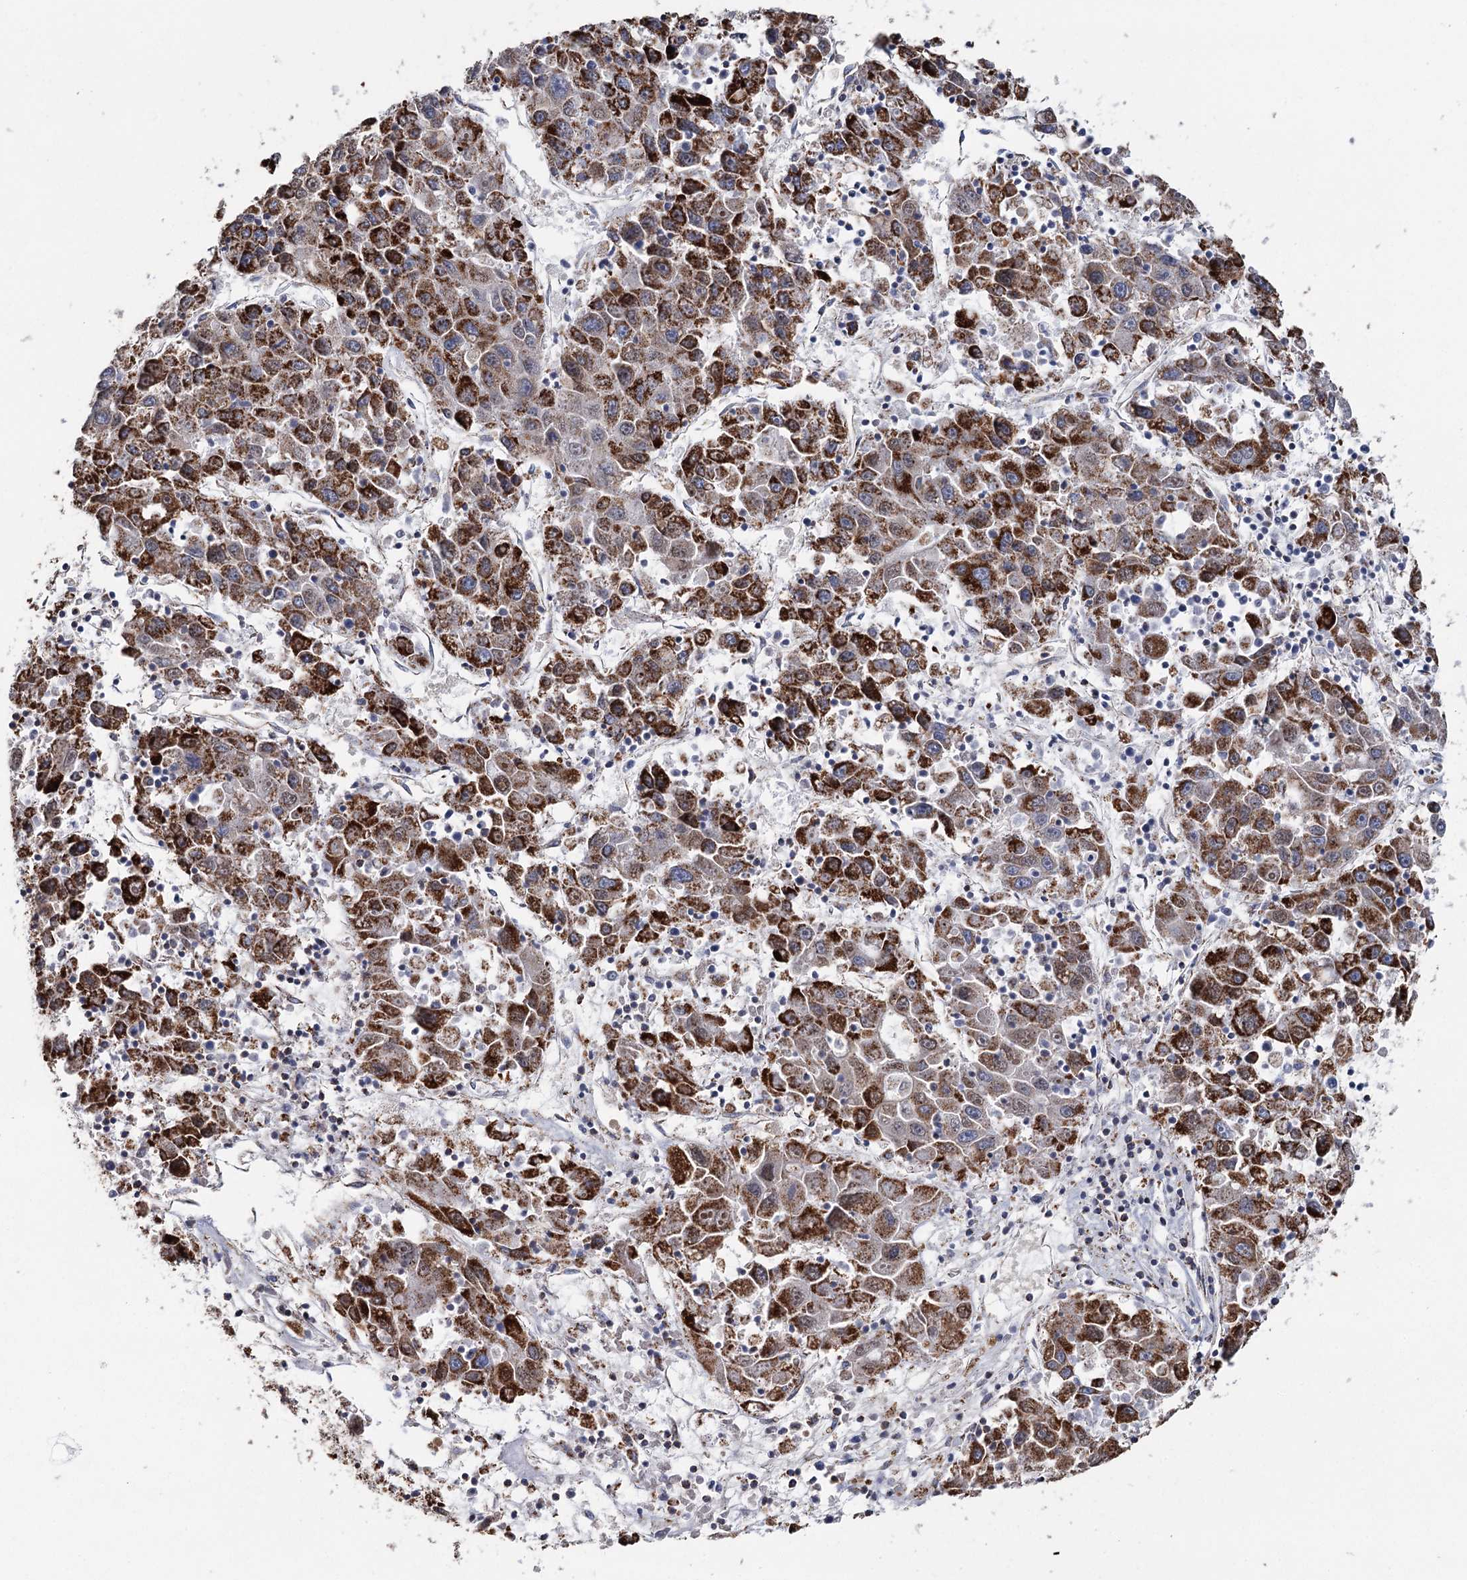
{"staining": {"intensity": "strong", "quantity": ">75%", "location": "cytoplasmic/membranous"}, "tissue": "liver cancer", "cell_type": "Tumor cells", "image_type": "cancer", "snomed": [{"axis": "morphology", "description": "Carcinoma, Hepatocellular, NOS"}, {"axis": "topography", "description": "Liver"}], "caption": "Hepatocellular carcinoma (liver) was stained to show a protein in brown. There is high levels of strong cytoplasmic/membranous positivity in about >75% of tumor cells. Ihc stains the protein of interest in brown and the nuclei are stained blue.", "gene": "MRPL44", "patient": {"sex": "male", "age": 49}}